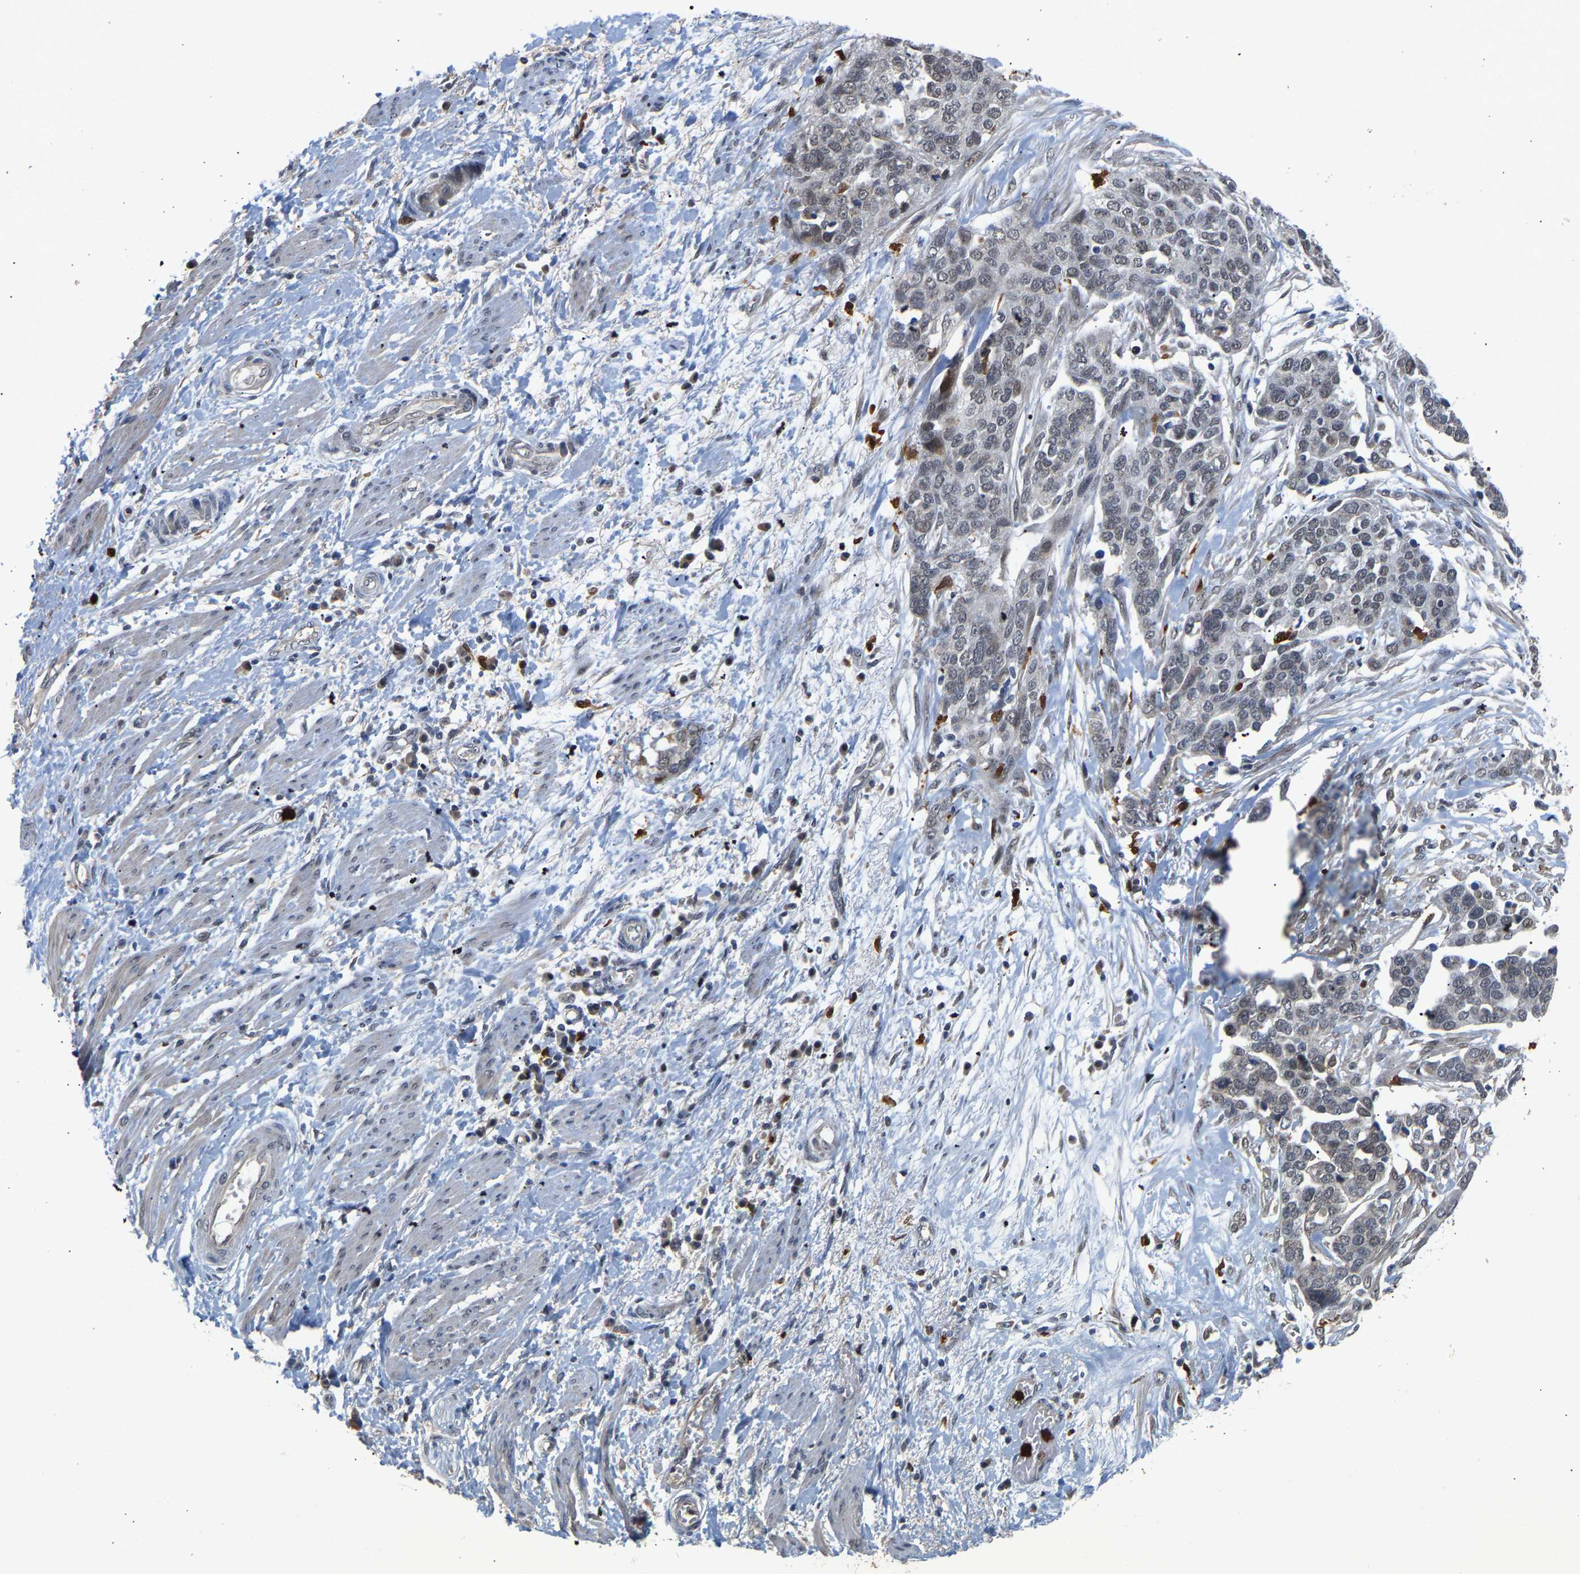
{"staining": {"intensity": "weak", "quantity": "25%-75%", "location": "nuclear"}, "tissue": "ovarian cancer", "cell_type": "Tumor cells", "image_type": "cancer", "snomed": [{"axis": "morphology", "description": "Cystadenocarcinoma, serous, NOS"}, {"axis": "topography", "description": "Ovary"}], "caption": "The image exhibits staining of ovarian cancer, revealing weak nuclear protein staining (brown color) within tumor cells. (DAB IHC with brightfield microscopy, high magnification).", "gene": "TDRD7", "patient": {"sex": "female", "age": 44}}